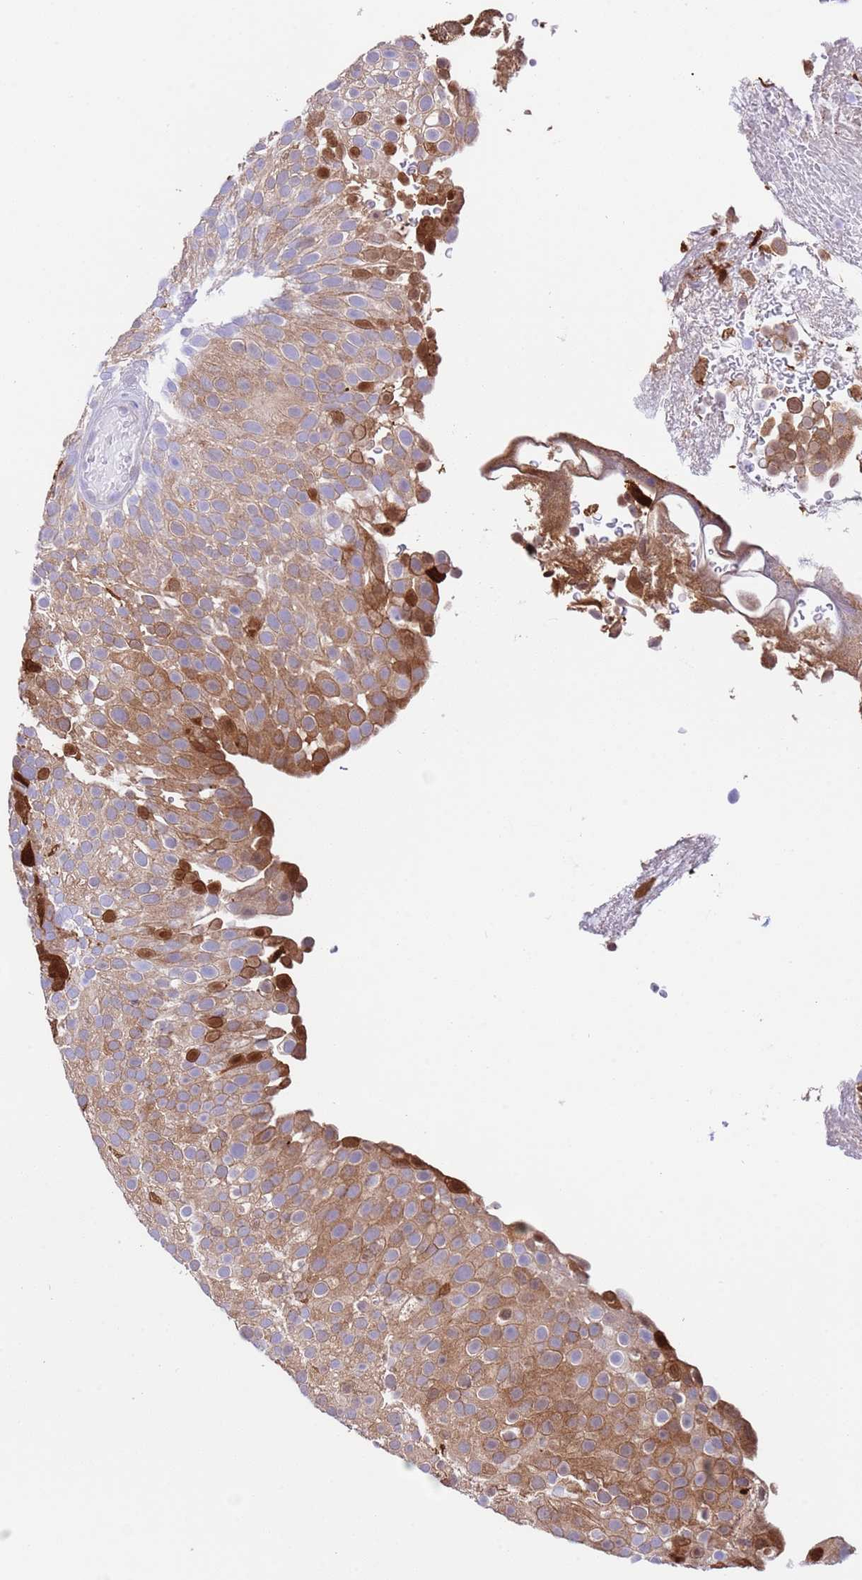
{"staining": {"intensity": "moderate", "quantity": ">75%", "location": "cytoplasmic/membranous,nuclear"}, "tissue": "urothelial cancer", "cell_type": "Tumor cells", "image_type": "cancer", "snomed": [{"axis": "morphology", "description": "Urothelial carcinoma, Low grade"}, {"axis": "topography", "description": "Urinary bladder"}], "caption": "The immunohistochemical stain highlights moderate cytoplasmic/membranous and nuclear staining in tumor cells of urothelial cancer tissue. The staining was performed using DAB, with brown indicating positive protein expression. Nuclei are stained blue with hematoxylin.", "gene": "C6orf47", "patient": {"sex": "male", "age": 78}}